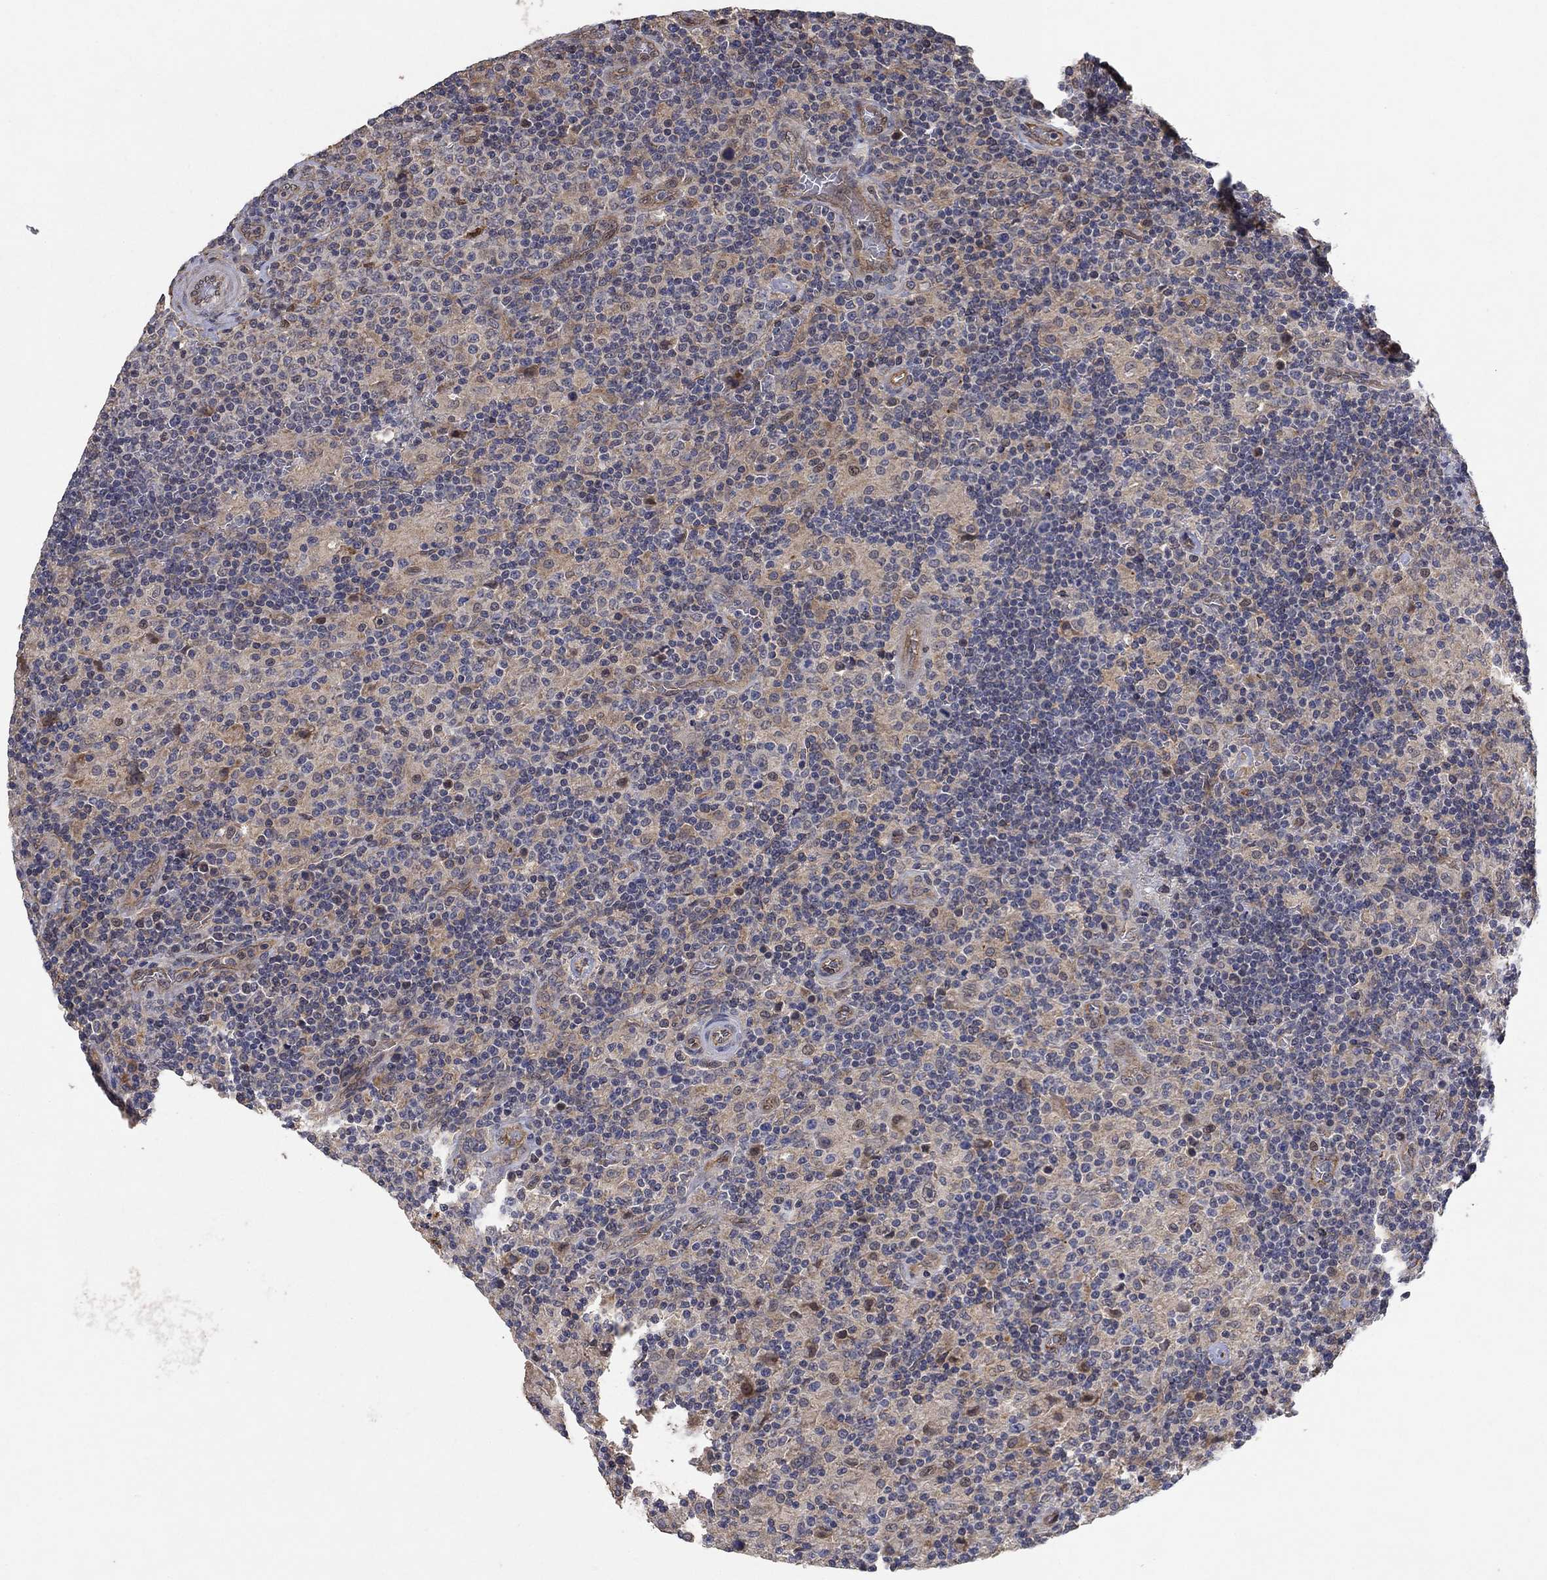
{"staining": {"intensity": "negative", "quantity": "none", "location": "none"}, "tissue": "lymphoma", "cell_type": "Tumor cells", "image_type": "cancer", "snomed": [{"axis": "morphology", "description": "Hodgkin's disease, NOS"}, {"axis": "topography", "description": "Lymph node"}], "caption": "Tumor cells show no significant staining in lymphoma. (DAB immunohistochemistry visualized using brightfield microscopy, high magnification).", "gene": "MCUR1", "patient": {"sex": "male", "age": 70}}